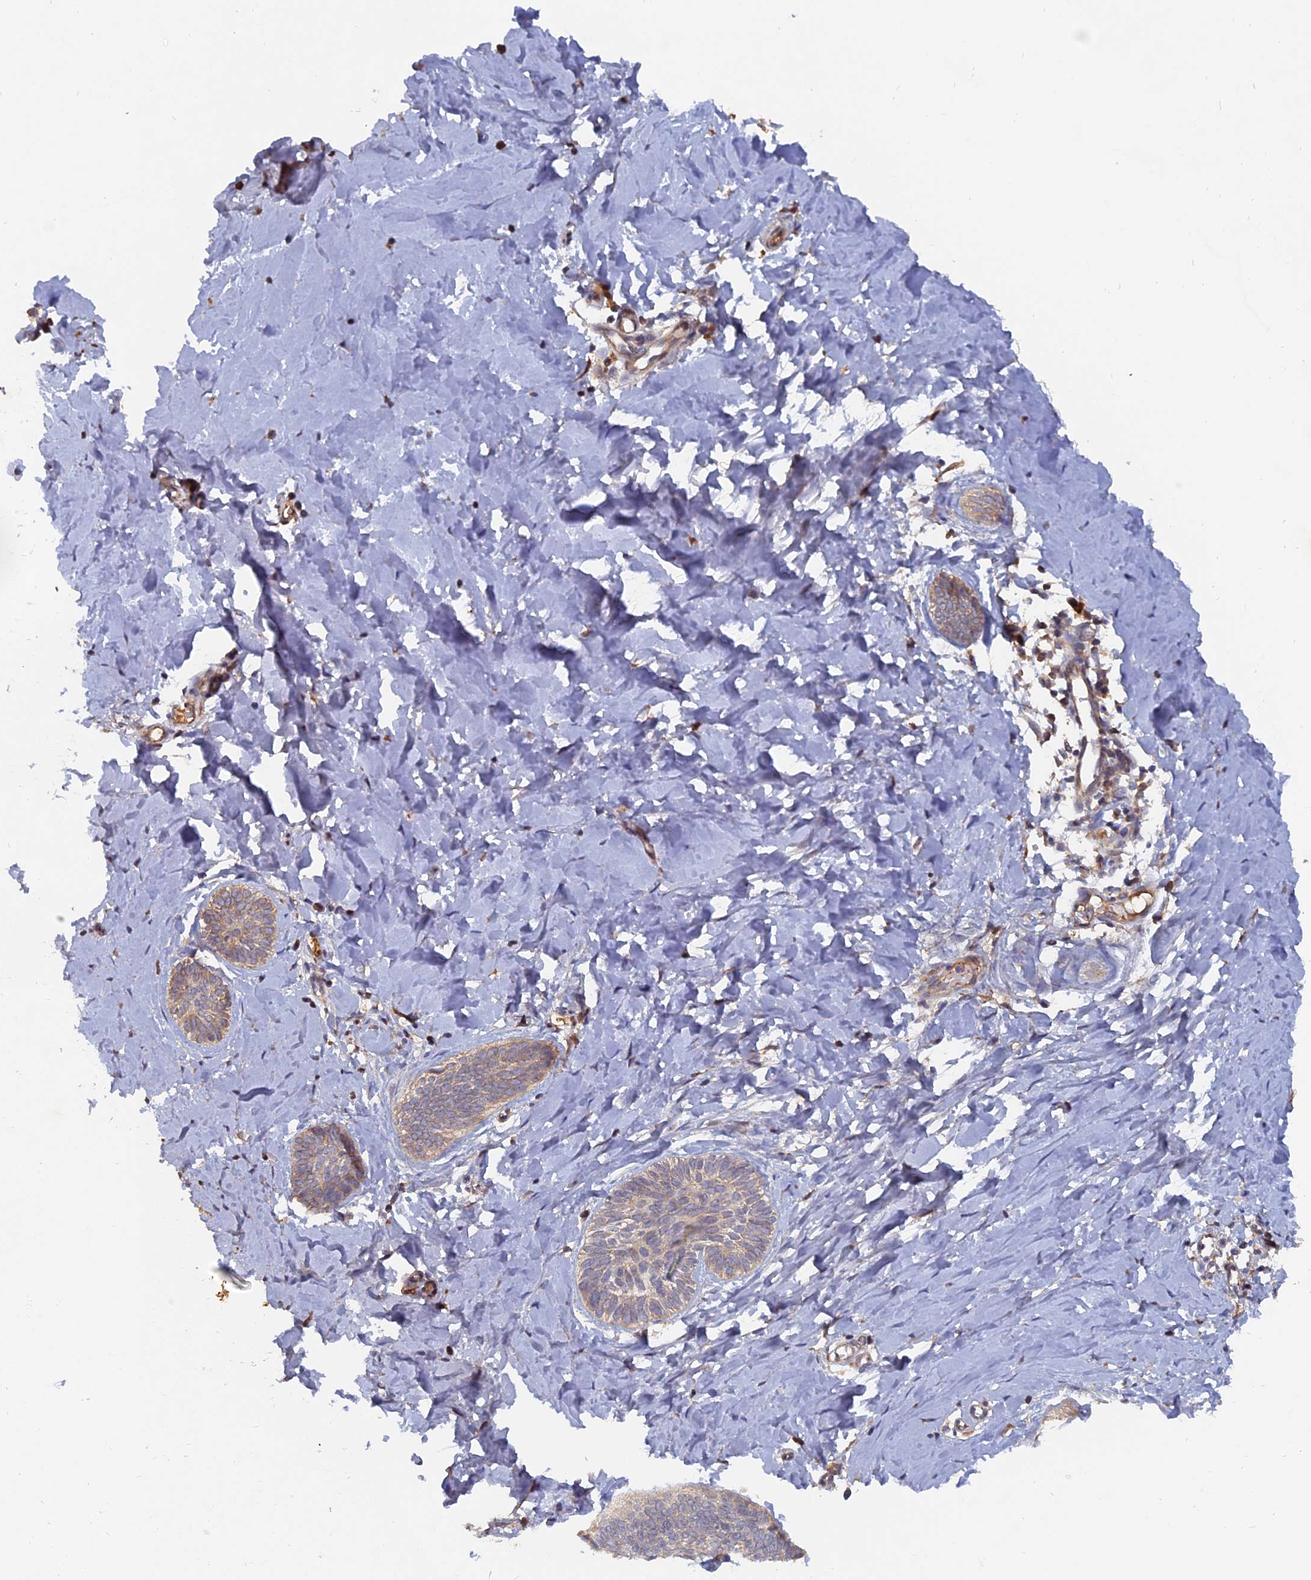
{"staining": {"intensity": "weak", "quantity": "<25%", "location": "cytoplasmic/membranous"}, "tissue": "skin cancer", "cell_type": "Tumor cells", "image_type": "cancer", "snomed": [{"axis": "morphology", "description": "Basal cell carcinoma"}, {"axis": "topography", "description": "Skin"}], "caption": "This is an IHC micrograph of skin cancer. There is no positivity in tumor cells.", "gene": "SLC33A1", "patient": {"sex": "female", "age": 81}}